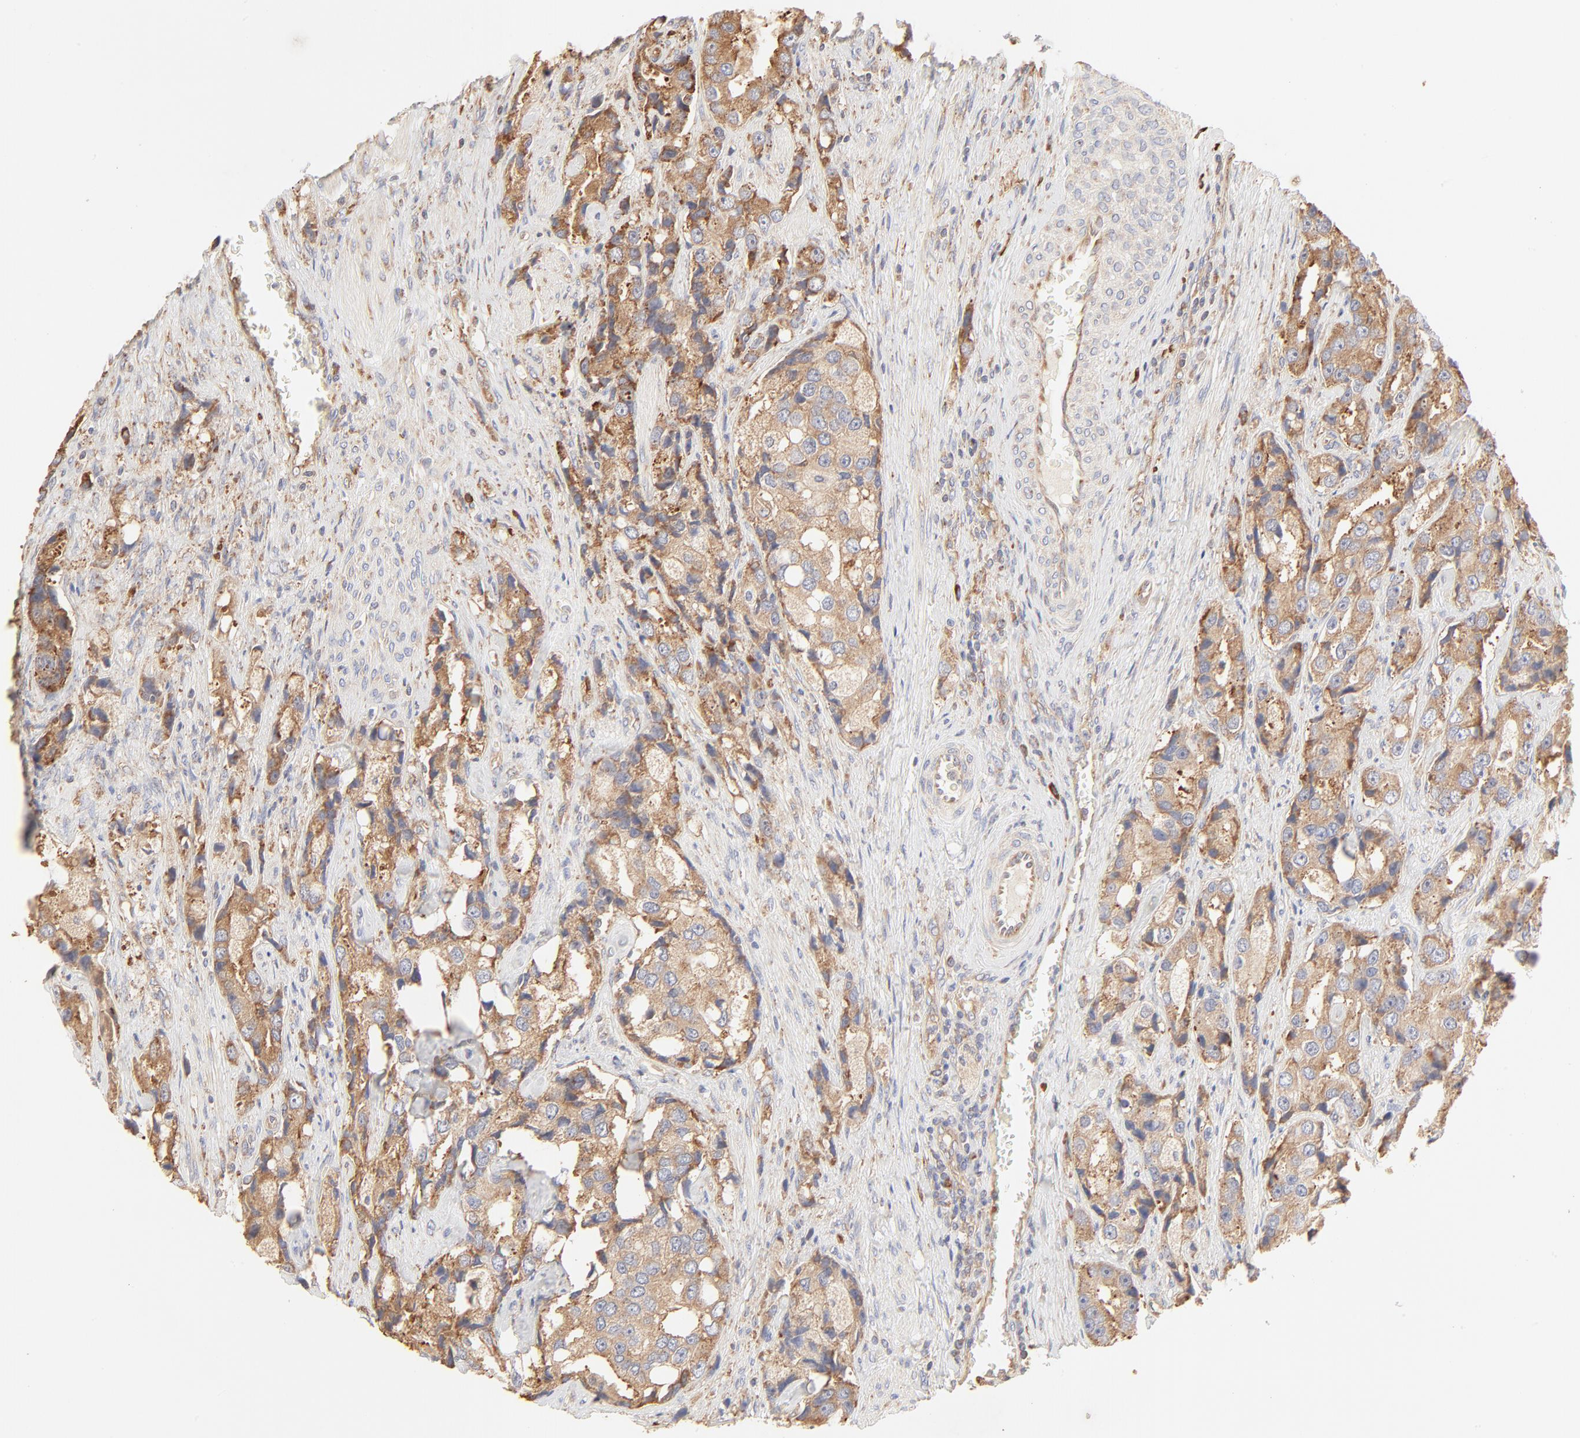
{"staining": {"intensity": "moderate", "quantity": ">75%", "location": "cytoplasmic/membranous"}, "tissue": "prostate cancer", "cell_type": "Tumor cells", "image_type": "cancer", "snomed": [{"axis": "morphology", "description": "Adenocarcinoma, High grade"}, {"axis": "topography", "description": "Prostate"}], "caption": "High-grade adenocarcinoma (prostate) was stained to show a protein in brown. There is medium levels of moderate cytoplasmic/membranous expression in approximately >75% of tumor cells.", "gene": "RPS20", "patient": {"sex": "male", "age": 63}}